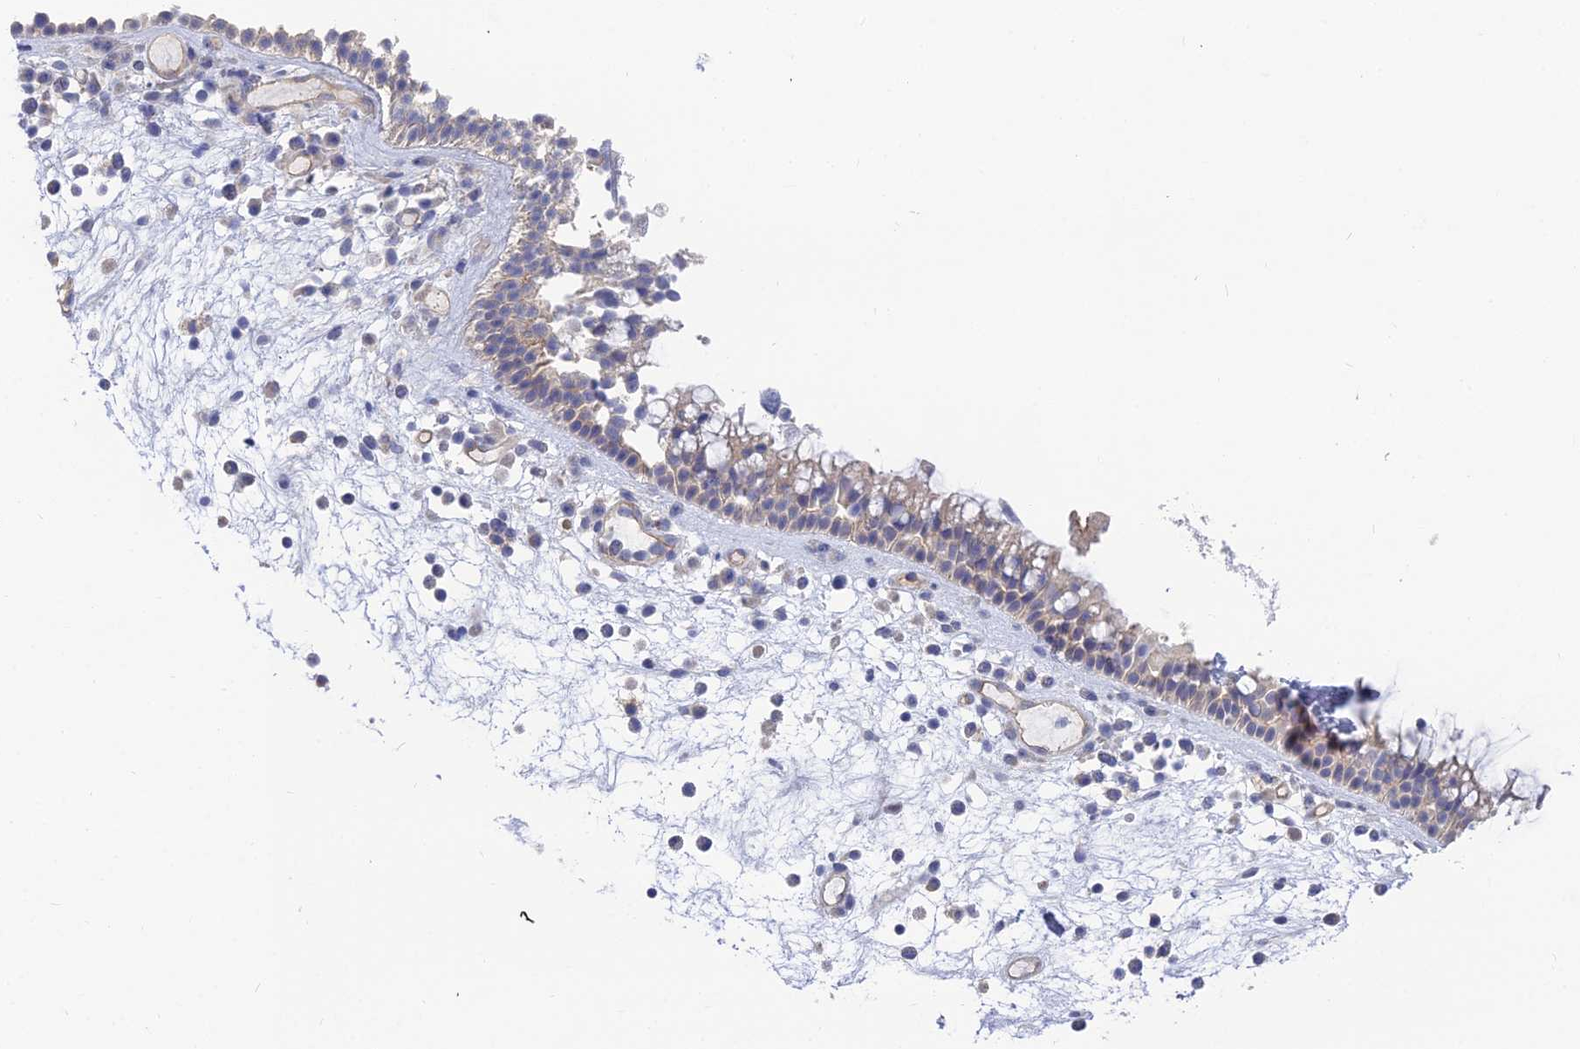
{"staining": {"intensity": "negative", "quantity": "none", "location": "none"}, "tissue": "nasopharynx", "cell_type": "Respiratory epithelial cells", "image_type": "normal", "snomed": [{"axis": "morphology", "description": "Normal tissue, NOS"}, {"axis": "morphology", "description": "Inflammation, NOS"}, {"axis": "morphology", "description": "Malignant melanoma, Metastatic site"}, {"axis": "topography", "description": "Nasopharynx"}], "caption": "Immunohistochemistry (IHC) photomicrograph of unremarkable human nasopharynx stained for a protein (brown), which reveals no positivity in respiratory epithelial cells. (DAB immunohistochemistry (IHC) visualized using brightfield microscopy, high magnification).", "gene": "RDX", "patient": {"sex": "male", "age": 70}}